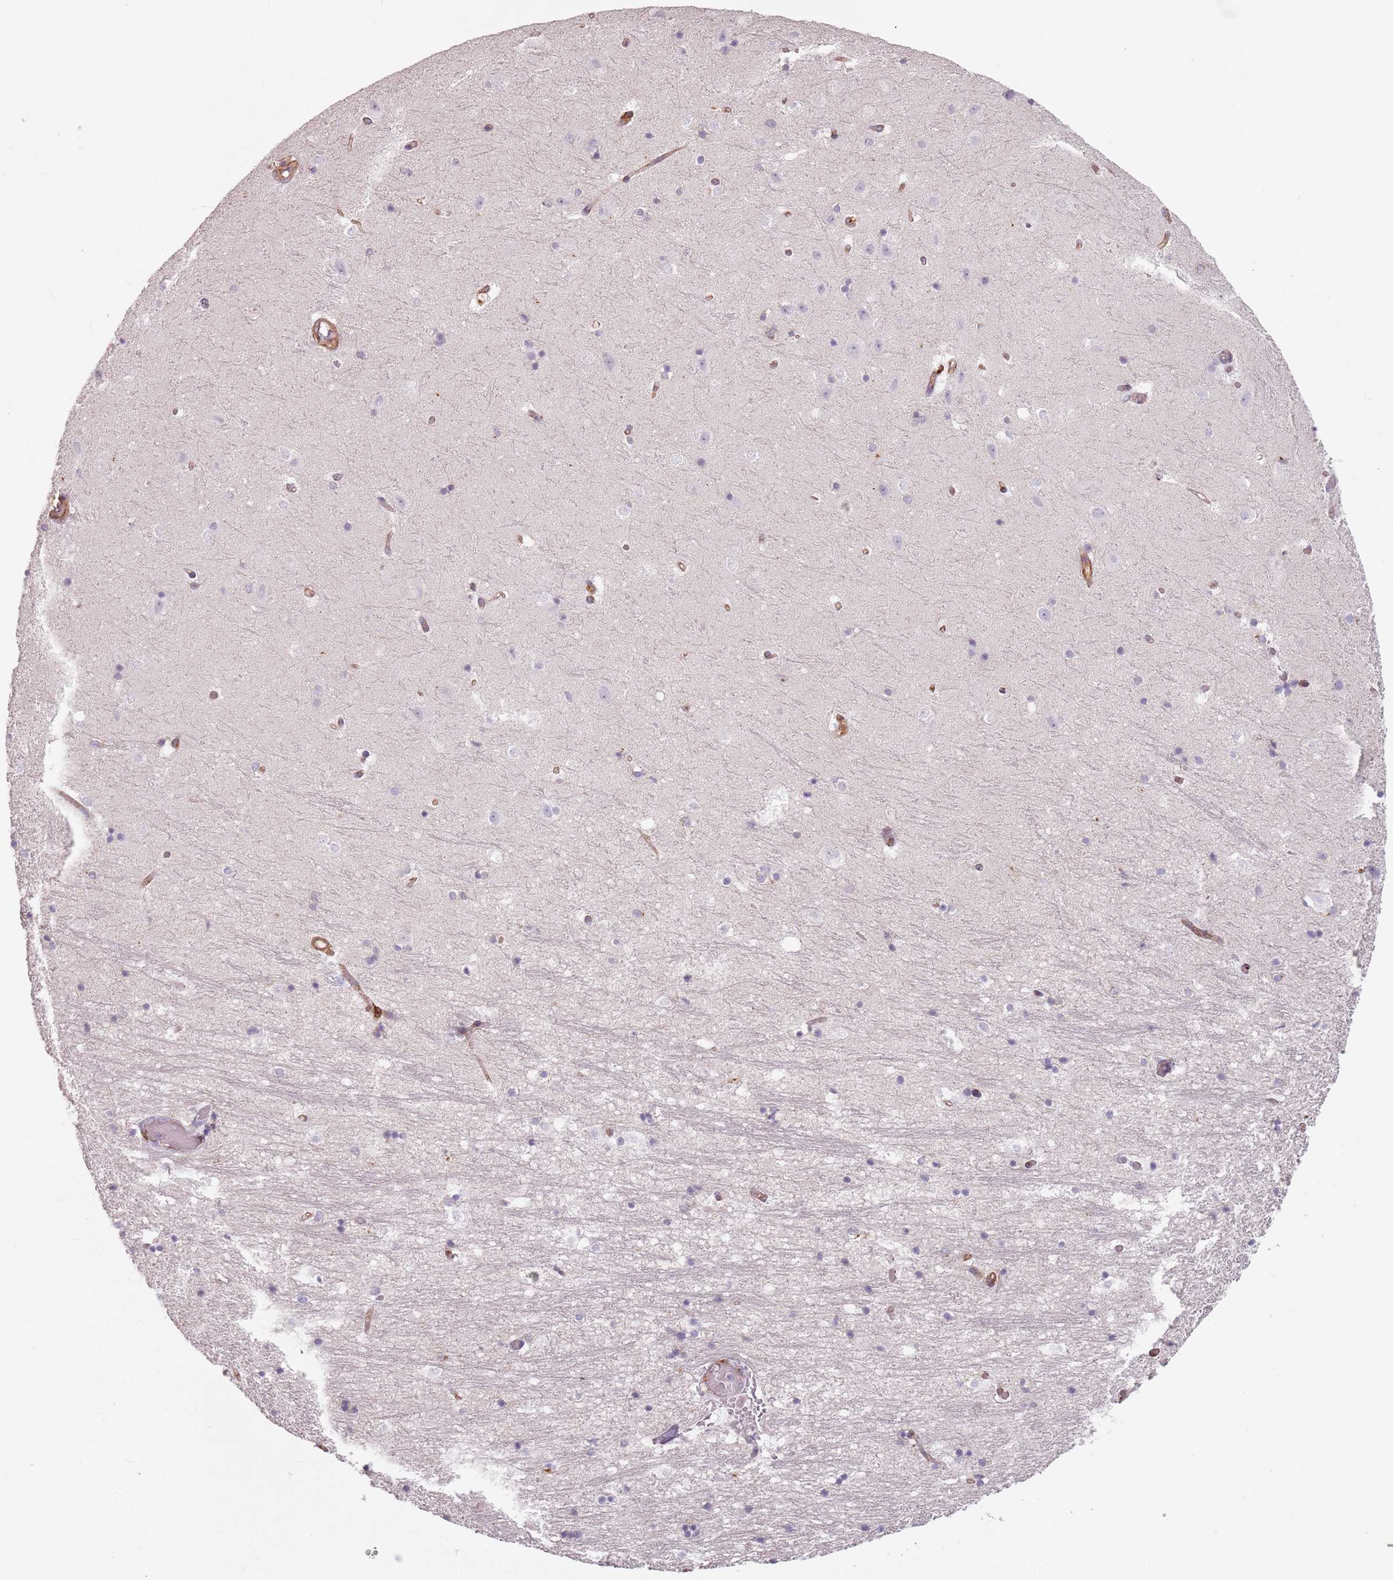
{"staining": {"intensity": "negative", "quantity": "none", "location": "none"}, "tissue": "hippocampus", "cell_type": "Glial cells", "image_type": "normal", "snomed": [{"axis": "morphology", "description": "Normal tissue, NOS"}, {"axis": "topography", "description": "Hippocampus"}], "caption": "Immunohistochemistry (IHC) of unremarkable human hippocampus shows no positivity in glial cells. The staining is performed using DAB (3,3'-diaminobenzidine) brown chromogen with nuclei counter-stained in using hematoxylin.", "gene": "TPD52L2", "patient": {"sex": "female", "age": 52}}